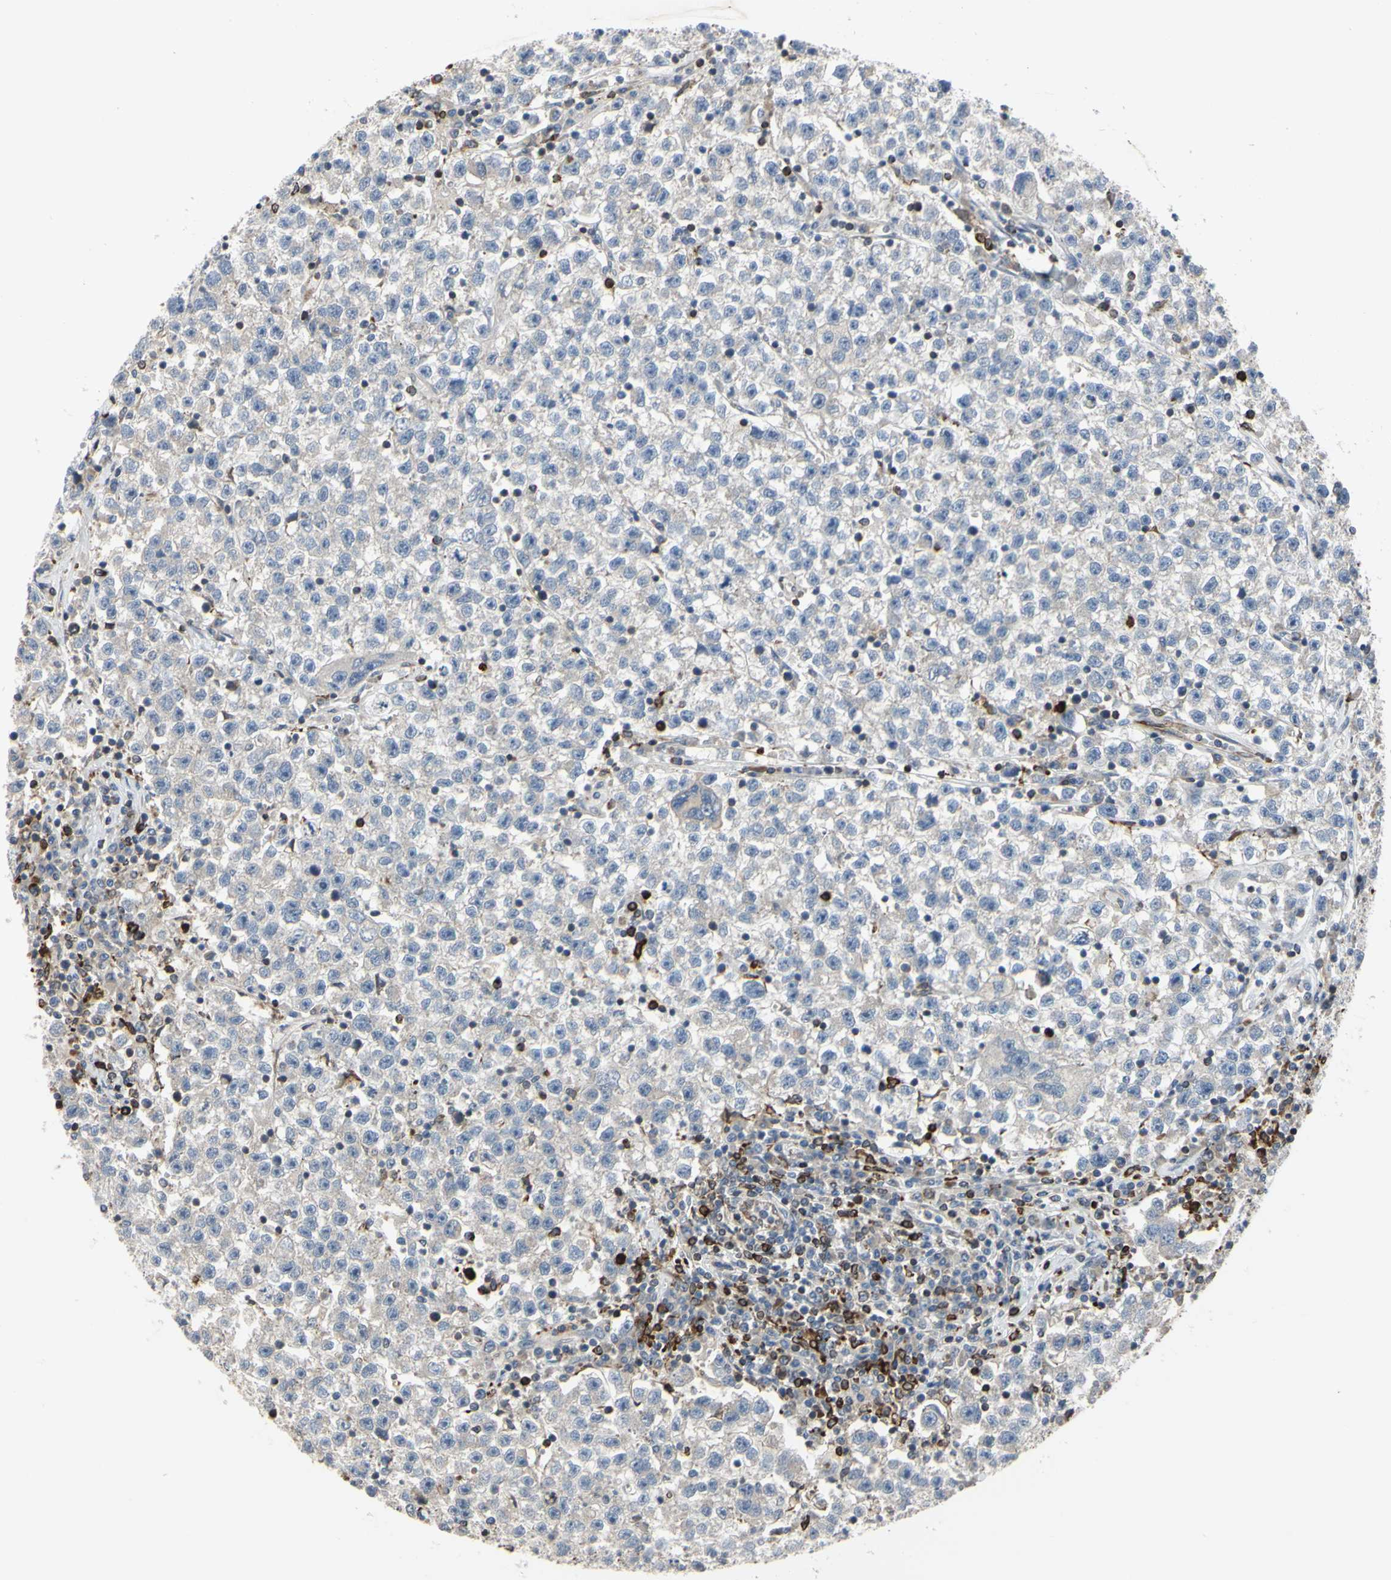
{"staining": {"intensity": "negative", "quantity": "none", "location": "none"}, "tissue": "testis cancer", "cell_type": "Tumor cells", "image_type": "cancer", "snomed": [{"axis": "morphology", "description": "Seminoma, NOS"}, {"axis": "topography", "description": "Testis"}], "caption": "Human testis seminoma stained for a protein using immunohistochemistry (IHC) shows no positivity in tumor cells.", "gene": "PLXNA2", "patient": {"sex": "male", "age": 22}}